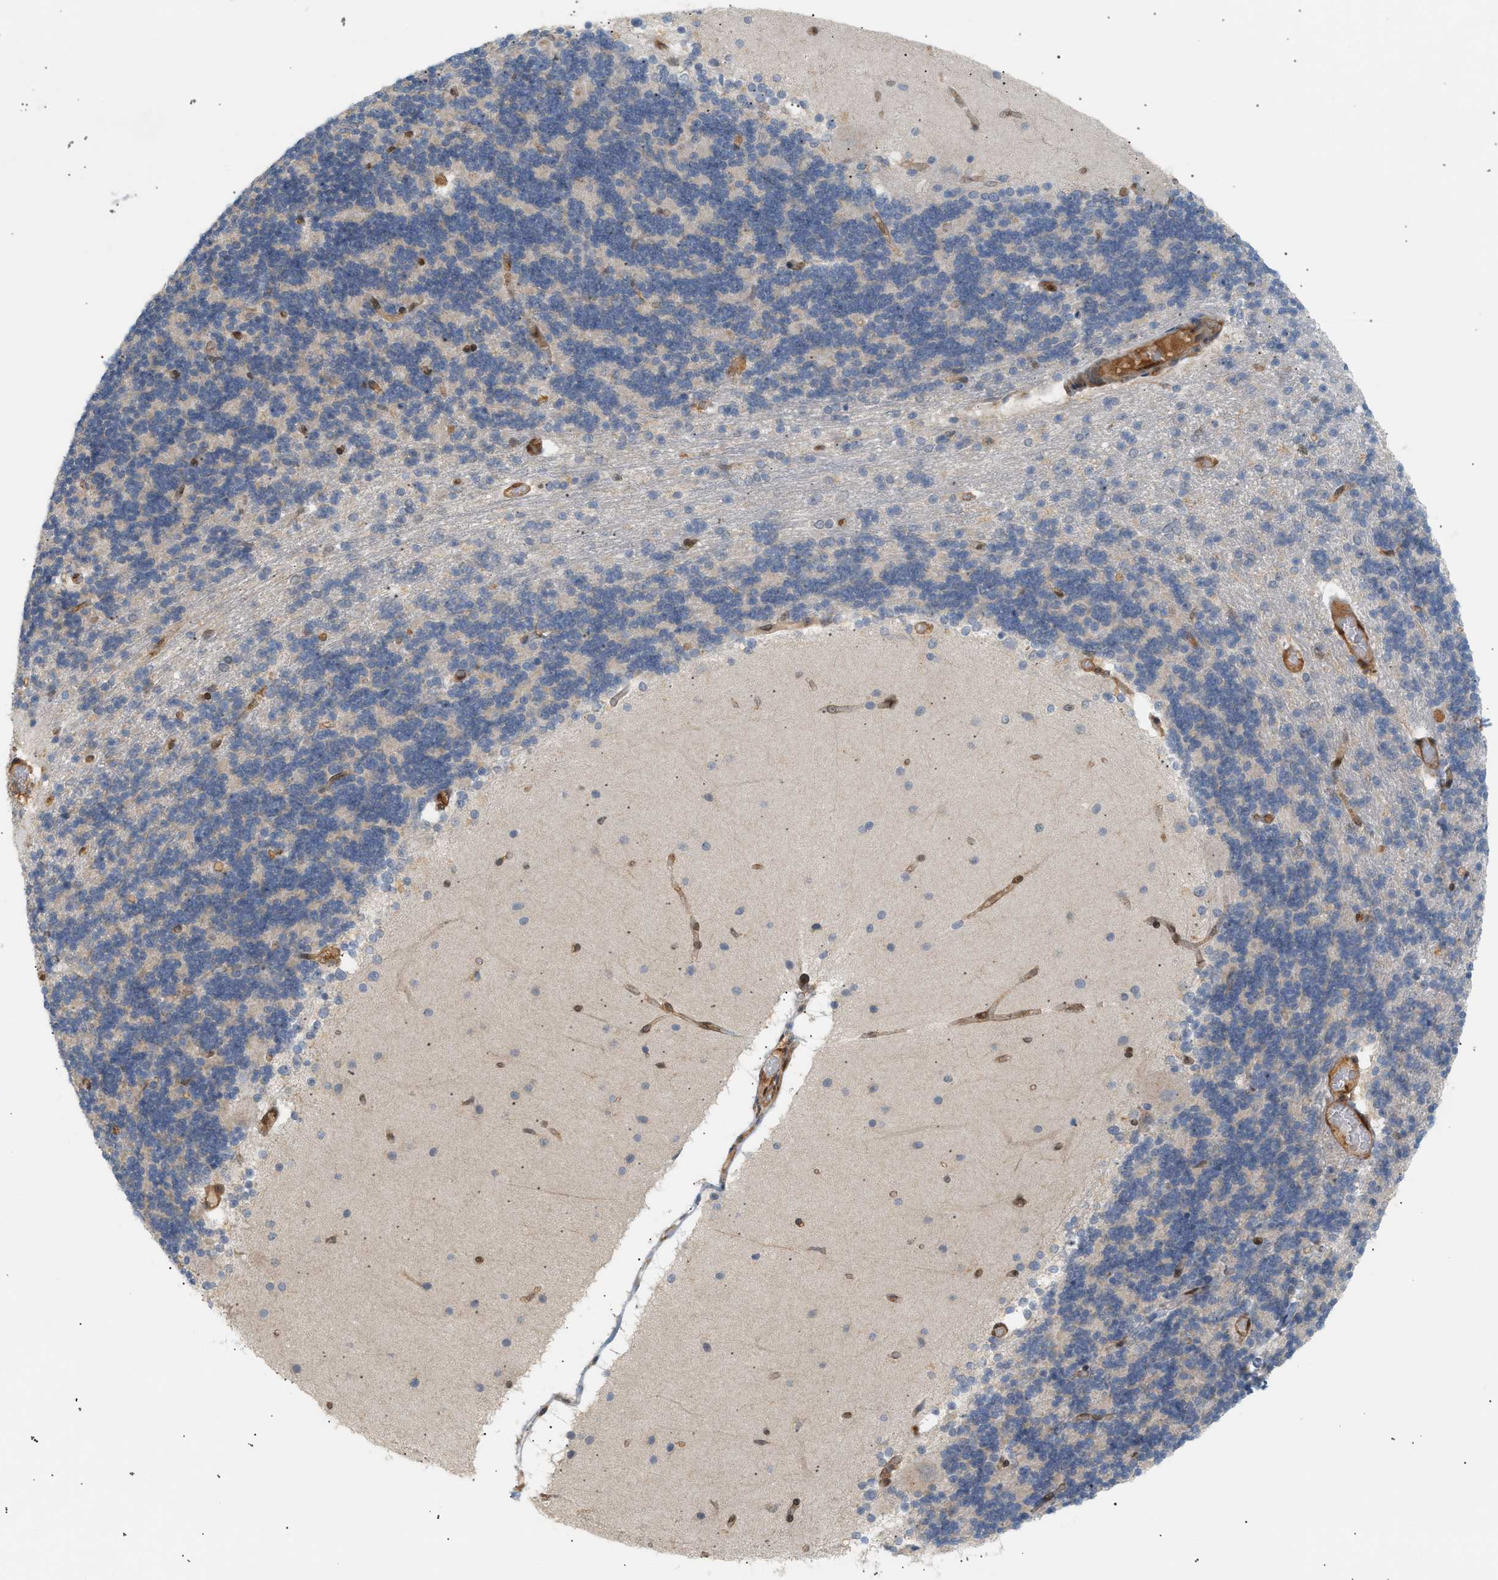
{"staining": {"intensity": "negative", "quantity": "none", "location": "none"}, "tissue": "cerebellum", "cell_type": "Cells in granular layer", "image_type": "normal", "snomed": [{"axis": "morphology", "description": "Normal tissue, NOS"}, {"axis": "topography", "description": "Cerebellum"}], "caption": "The image exhibits no staining of cells in granular layer in normal cerebellum. Brightfield microscopy of immunohistochemistry stained with DAB (brown) and hematoxylin (blue), captured at high magnification.", "gene": "SHC1", "patient": {"sex": "female", "age": 54}}